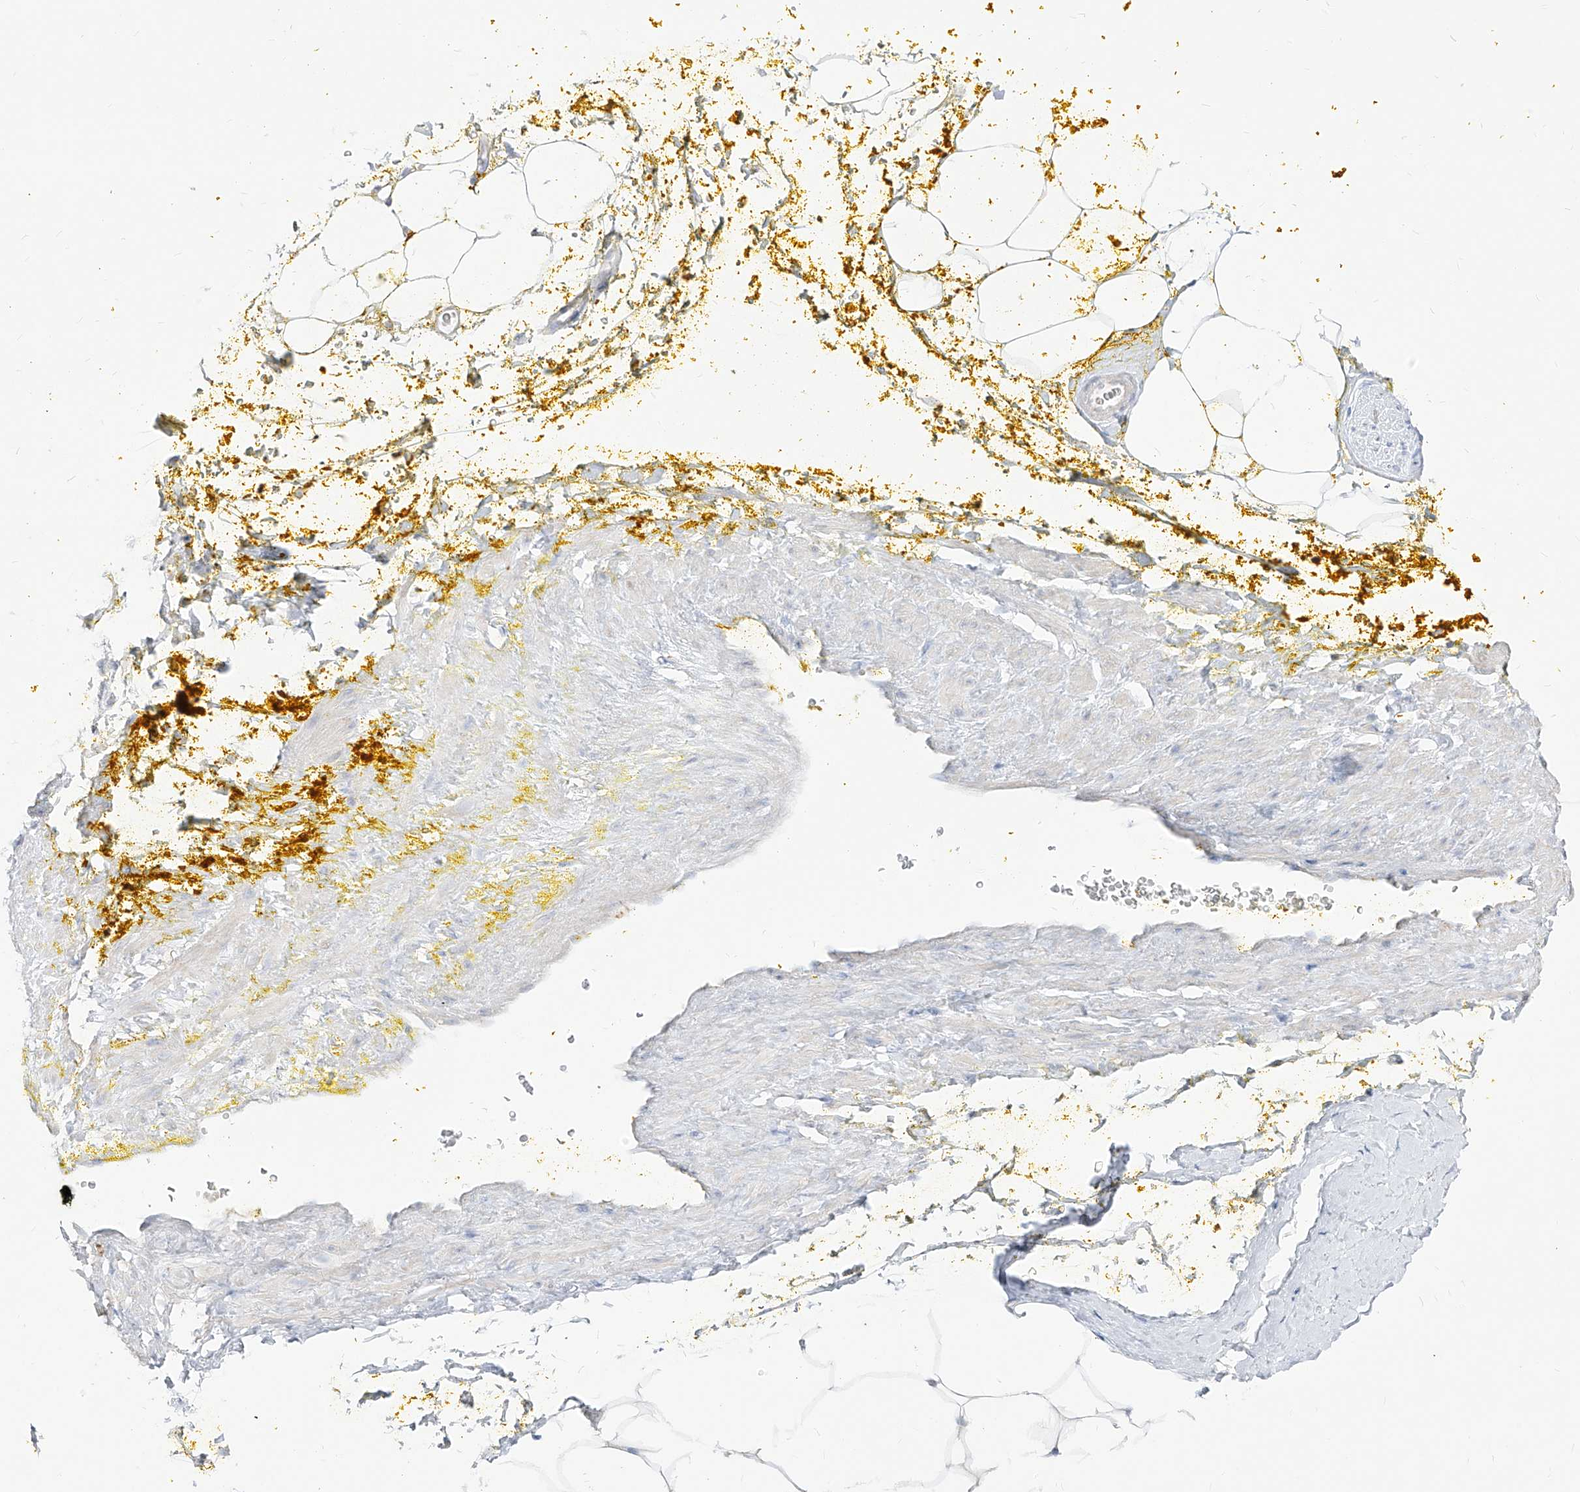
{"staining": {"intensity": "negative", "quantity": "none", "location": "none"}, "tissue": "adipose tissue", "cell_type": "Adipocytes", "image_type": "normal", "snomed": [{"axis": "morphology", "description": "Normal tissue, NOS"}, {"axis": "morphology", "description": "Adenocarcinoma, Low grade"}, {"axis": "topography", "description": "Prostate"}, {"axis": "topography", "description": "Peripheral nerve tissue"}], "caption": "This is an immunohistochemistry (IHC) image of normal human adipose tissue. There is no staining in adipocytes.", "gene": "RCHY1", "patient": {"sex": "male", "age": 63}}